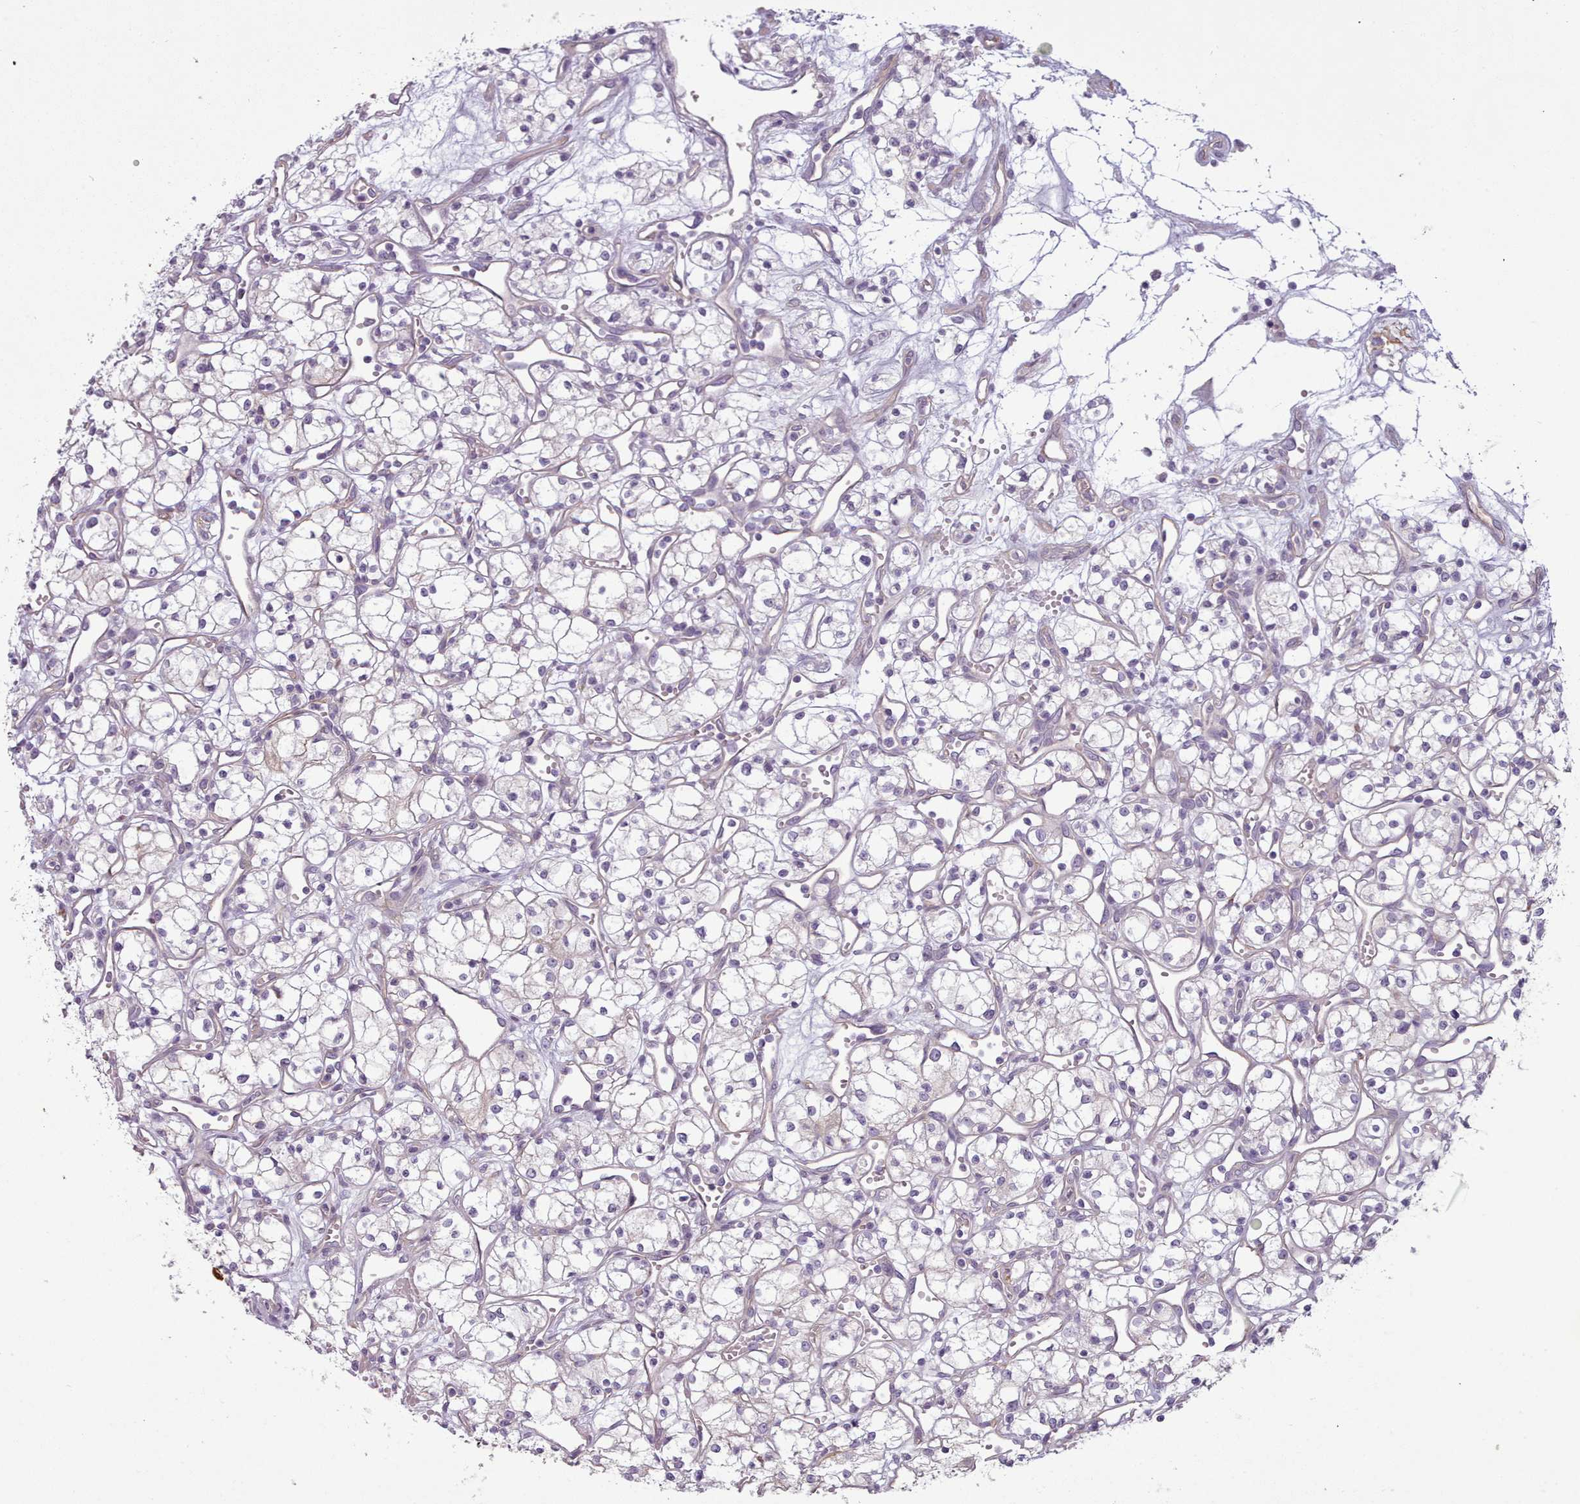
{"staining": {"intensity": "negative", "quantity": "none", "location": "none"}, "tissue": "renal cancer", "cell_type": "Tumor cells", "image_type": "cancer", "snomed": [{"axis": "morphology", "description": "Adenocarcinoma, NOS"}, {"axis": "topography", "description": "Kidney"}], "caption": "The image shows no staining of tumor cells in renal cancer. (Brightfield microscopy of DAB immunohistochemistry at high magnification).", "gene": "PLD4", "patient": {"sex": "male", "age": 59}}